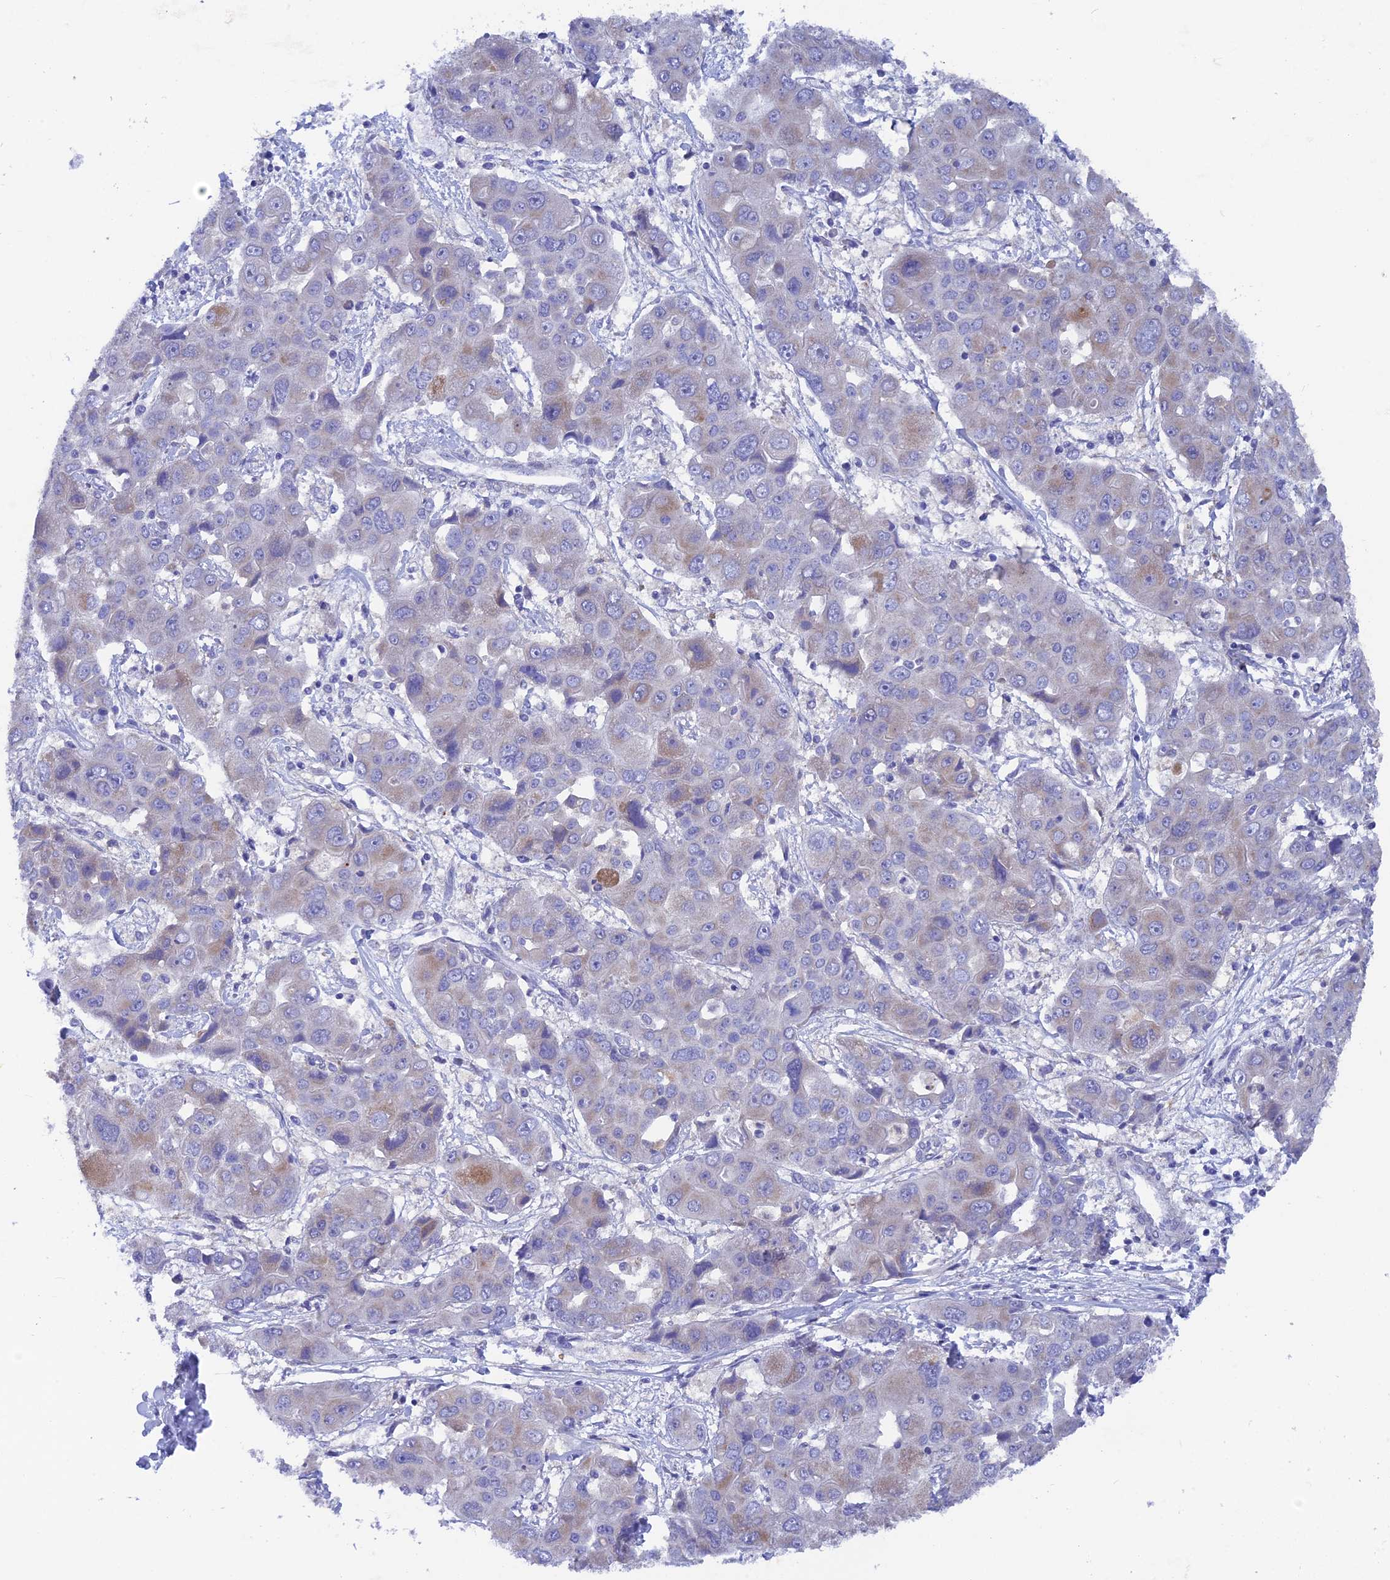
{"staining": {"intensity": "weak", "quantity": "25%-75%", "location": "cytoplasmic/membranous"}, "tissue": "liver cancer", "cell_type": "Tumor cells", "image_type": "cancer", "snomed": [{"axis": "morphology", "description": "Cholangiocarcinoma"}, {"axis": "topography", "description": "Liver"}], "caption": "Human liver cholangiocarcinoma stained with a brown dye demonstrates weak cytoplasmic/membranous positive staining in approximately 25%-75% of tumor cells.", "gene": "AK4", "patient": {"sex": "male", "age": 67}}